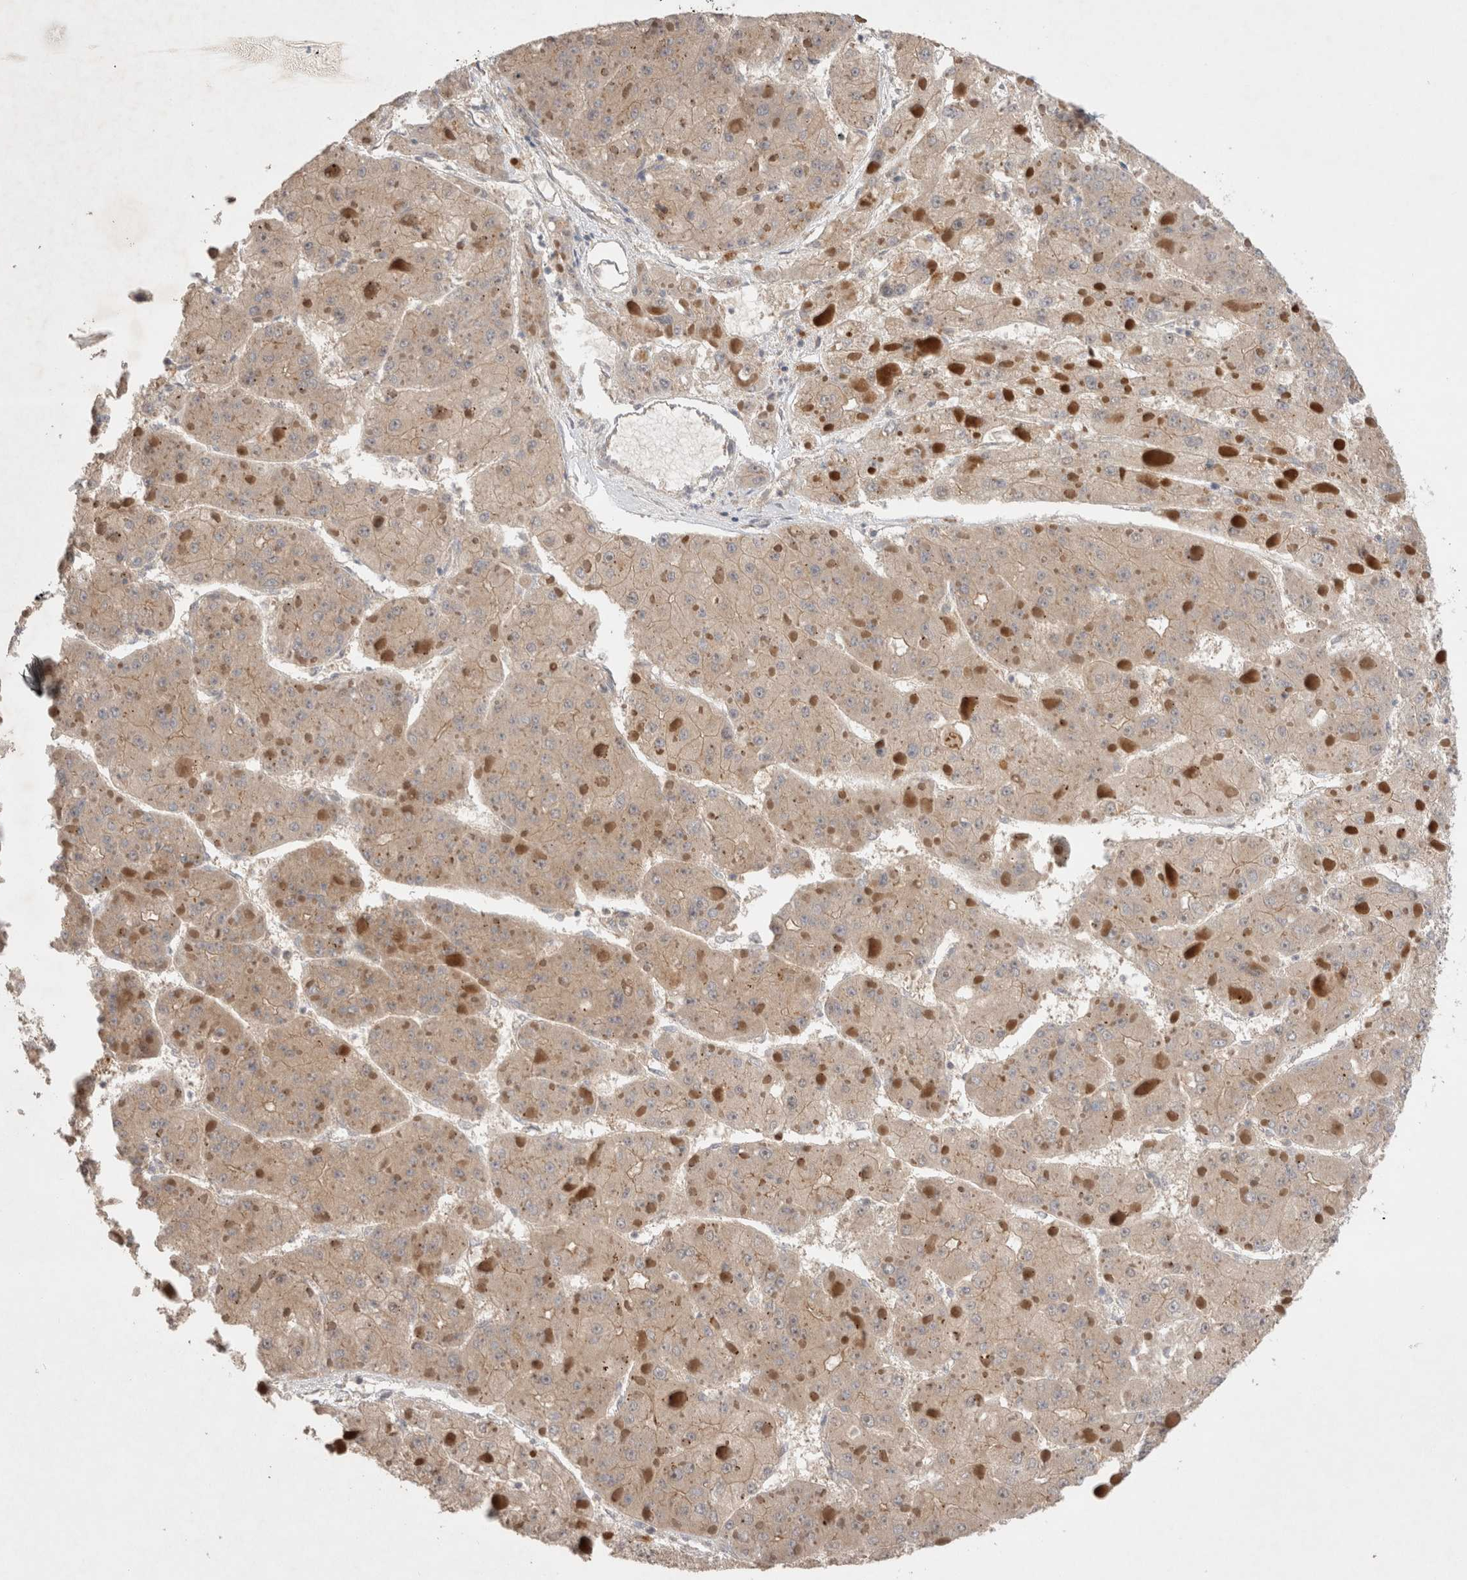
{"staining": {"intensity": "weak", "quantity": "25%-75%", "location": "cytoplasmic/membranous"}, "tissue": "liver cancer", "cell_type": "Tumor cells", "image_type": "cancer", "snomed": [{"axis": "morphology", "description": "Carcinoma, Hepatocellular, NOS"}, {"axis": "topography", "description": "Liver"}], "caption": "Hepatocellular carcinoma (liver) stained for a protein (brown) reveals weak cytoplasmic/membranous positive staining in approximately 25%-75% of tumor cells.", "gene": "SLC29A1", "patient": {"sex": "female", "age": 73}}